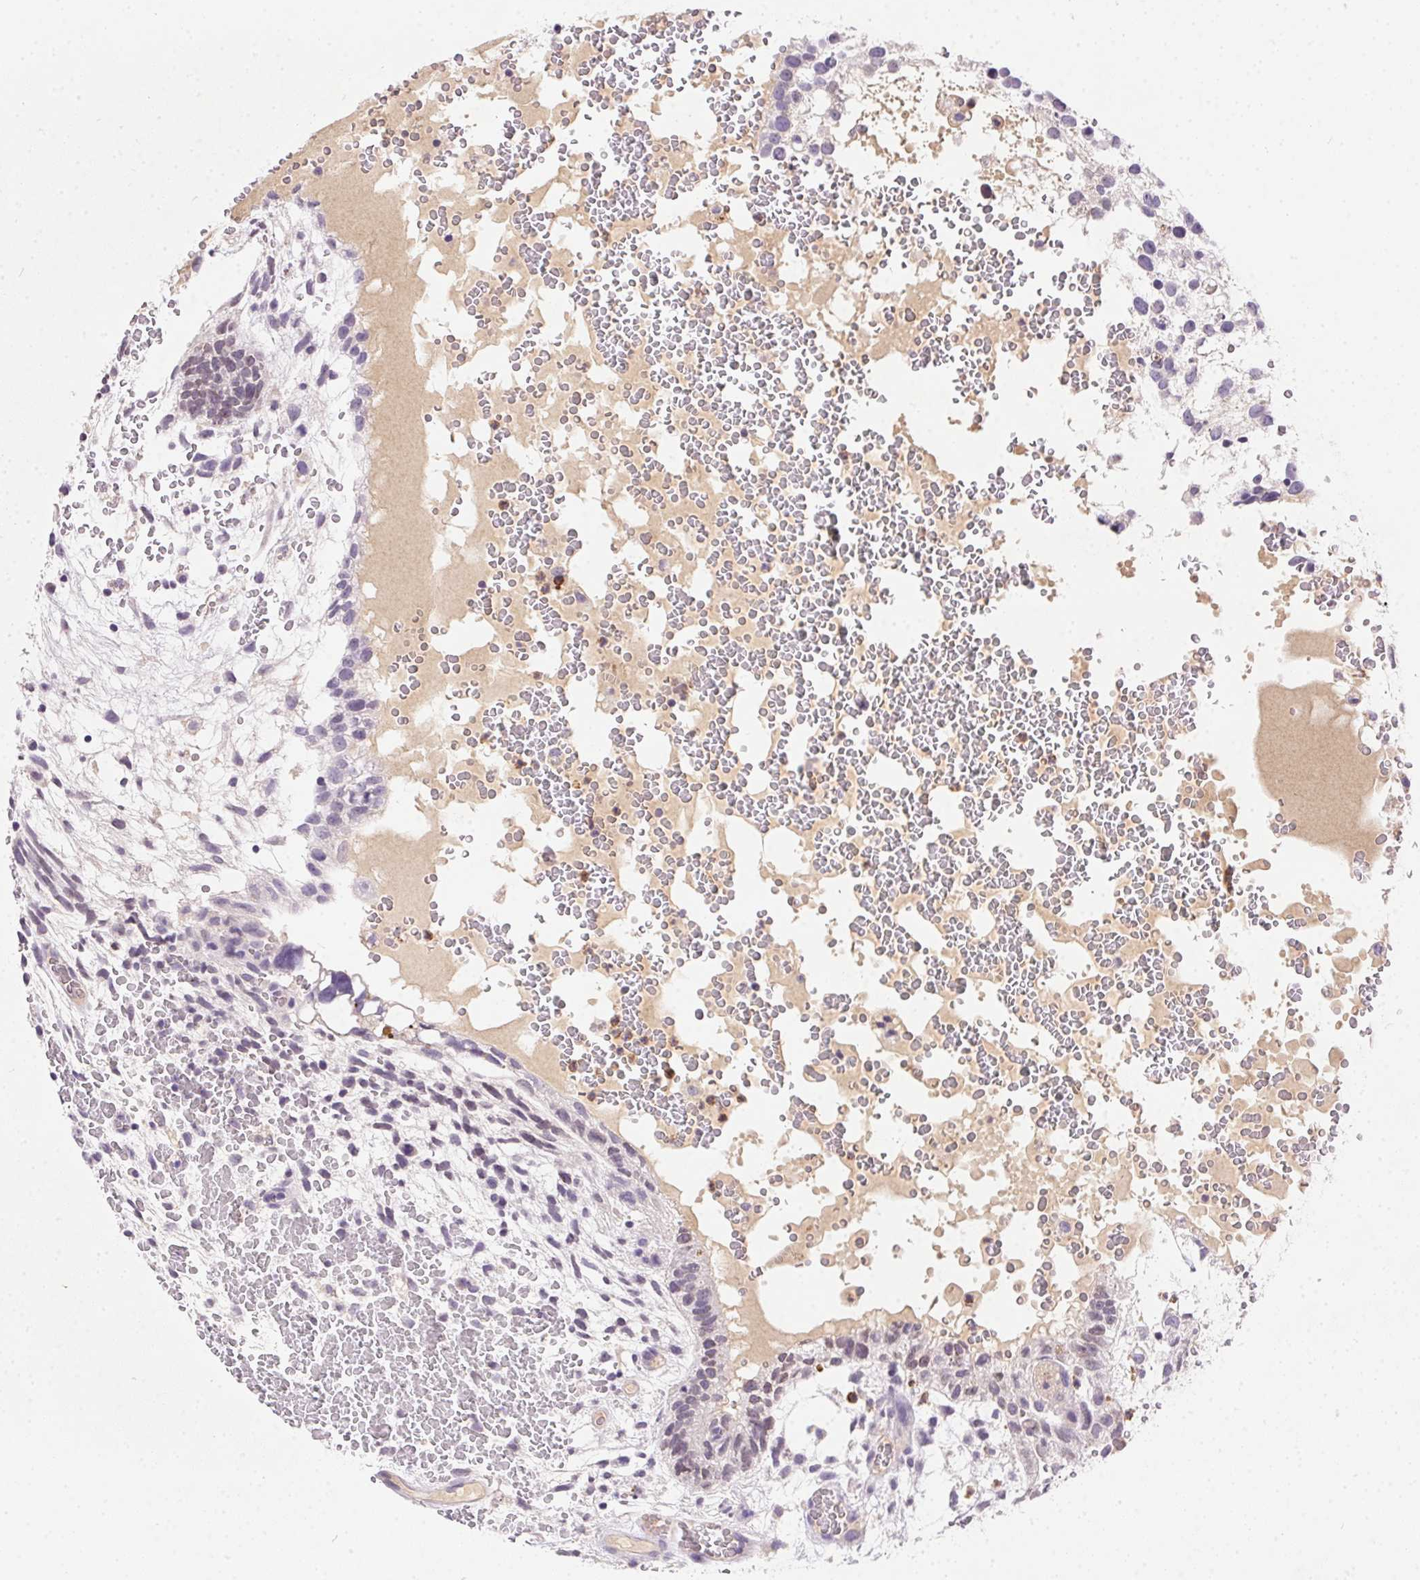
{"staining": {"intensity": "negative", "quantity": "none", "location": "none"}, "tissue": "testis cancer", "cell_type": "Tumor cells", "image_type": "cancer", "snomed": [{"axis": "morphology", "description": "Normal tissue, NOS"}, {"axis": "morphology", "description": "Carcinoma, Embryonal, NOS"}, {"axis": "topography", "description": "Testis"}], "caption": "Testis cancer stained for a protein using immunohistochemistry displays no expression tumor cells.", "gene": "SSTR4", "patient": {"sex": "male", "age": 32}}